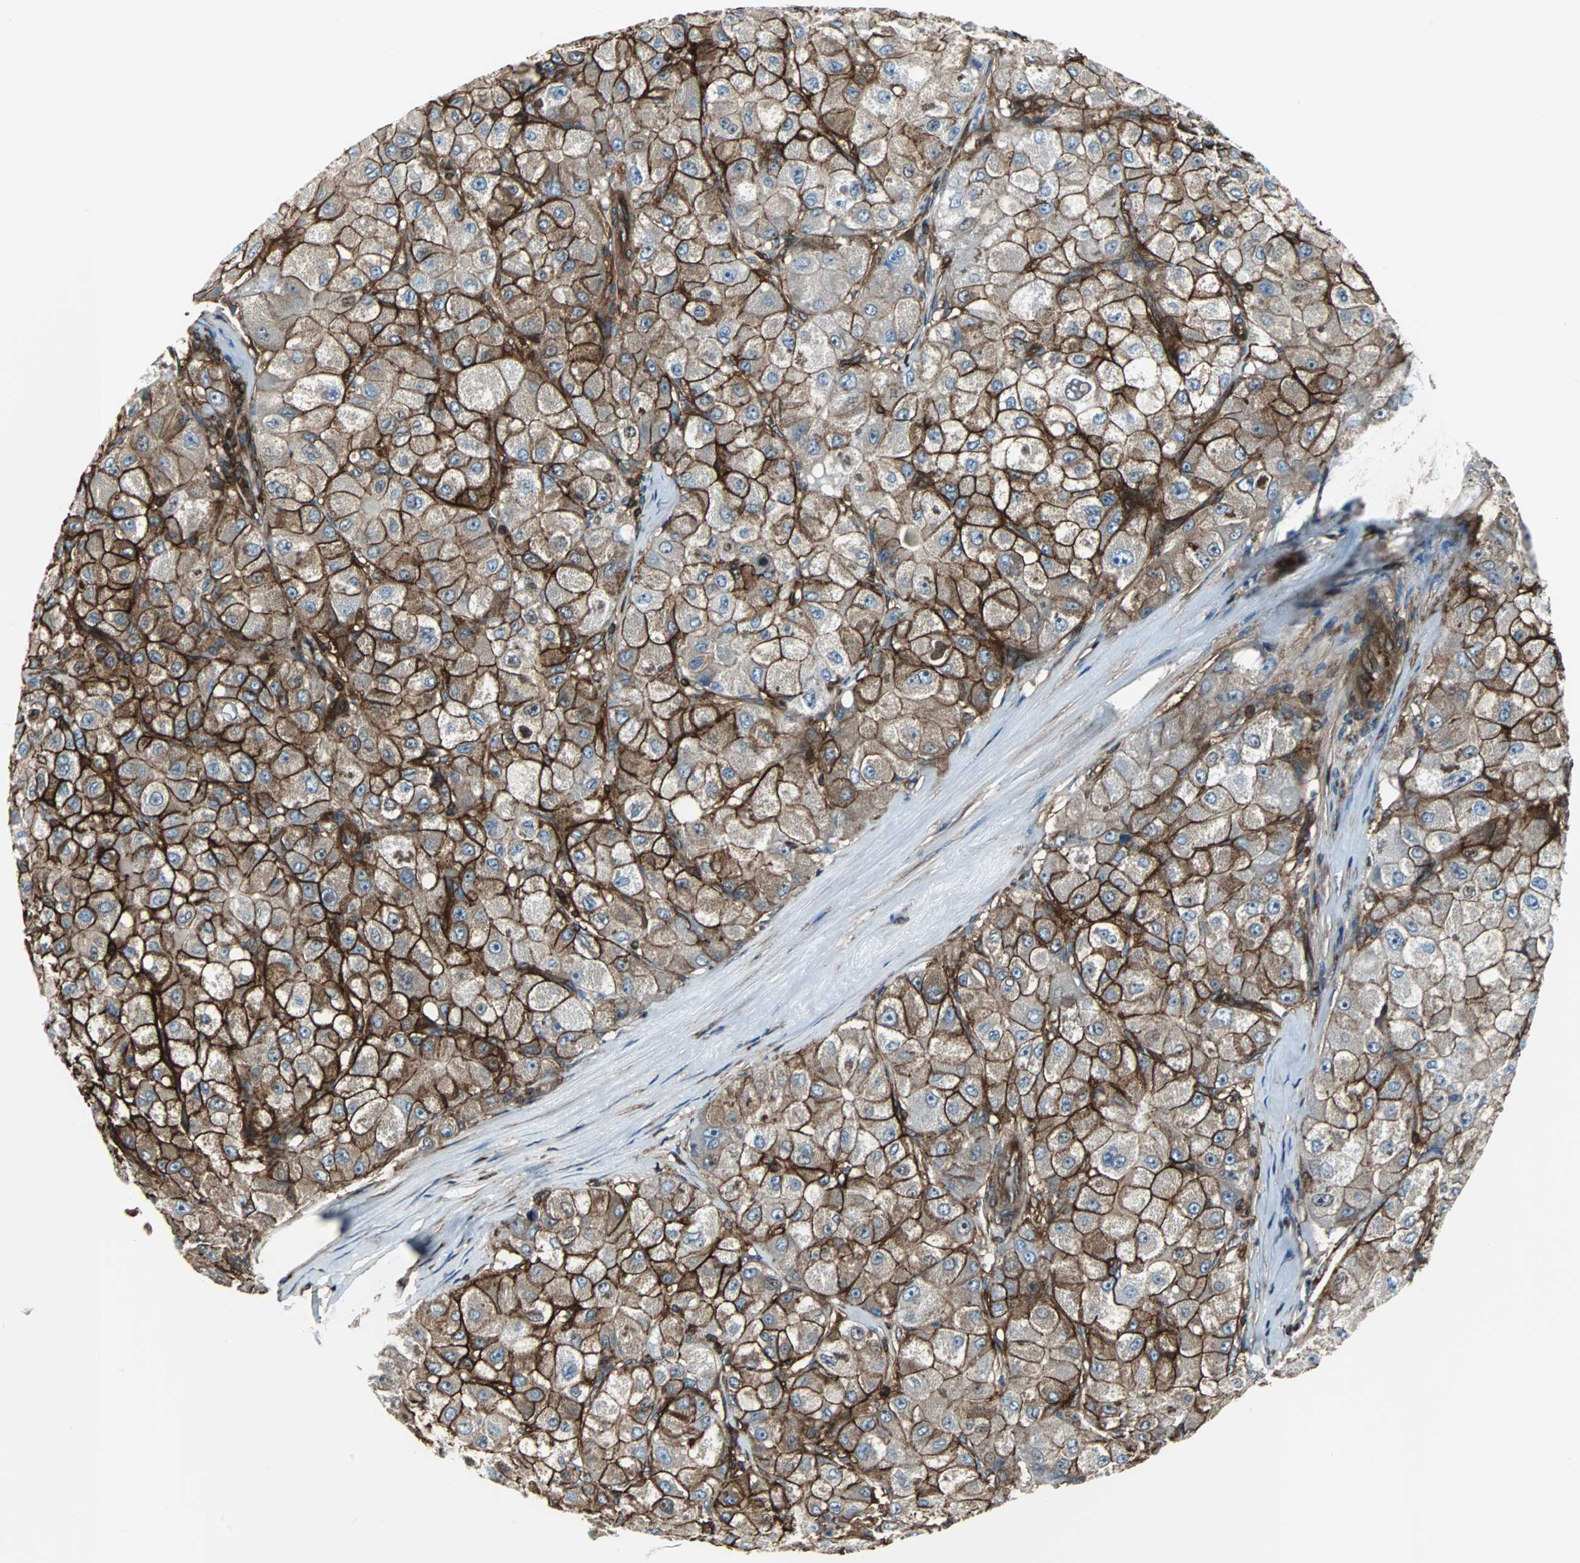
{"staining": {"intensity": "strong", "quantity": ">75%", "location": "cytoplasmic/membranous"}, "tissue": "liver cancer", "cell_type": "Tumor cells", "image_type": "cancer", "snomed": [{"axis": "morphology", "description": "Carcinoma, Hepatocellular, NOS"}, {"axis": "topography", "description": "Liver"}], "caption": "Protein positivity by IHC shows strong cytoplasmic/membranous staining in about >75% of tumor cells in hepatocellular carcinoma (liver). (DAB (3,3'-diaminobenzidine) IHC with brightfield microscopy, high magnification).", "gene": "RELA", "patient": {"sex": "male", "age": 80}}